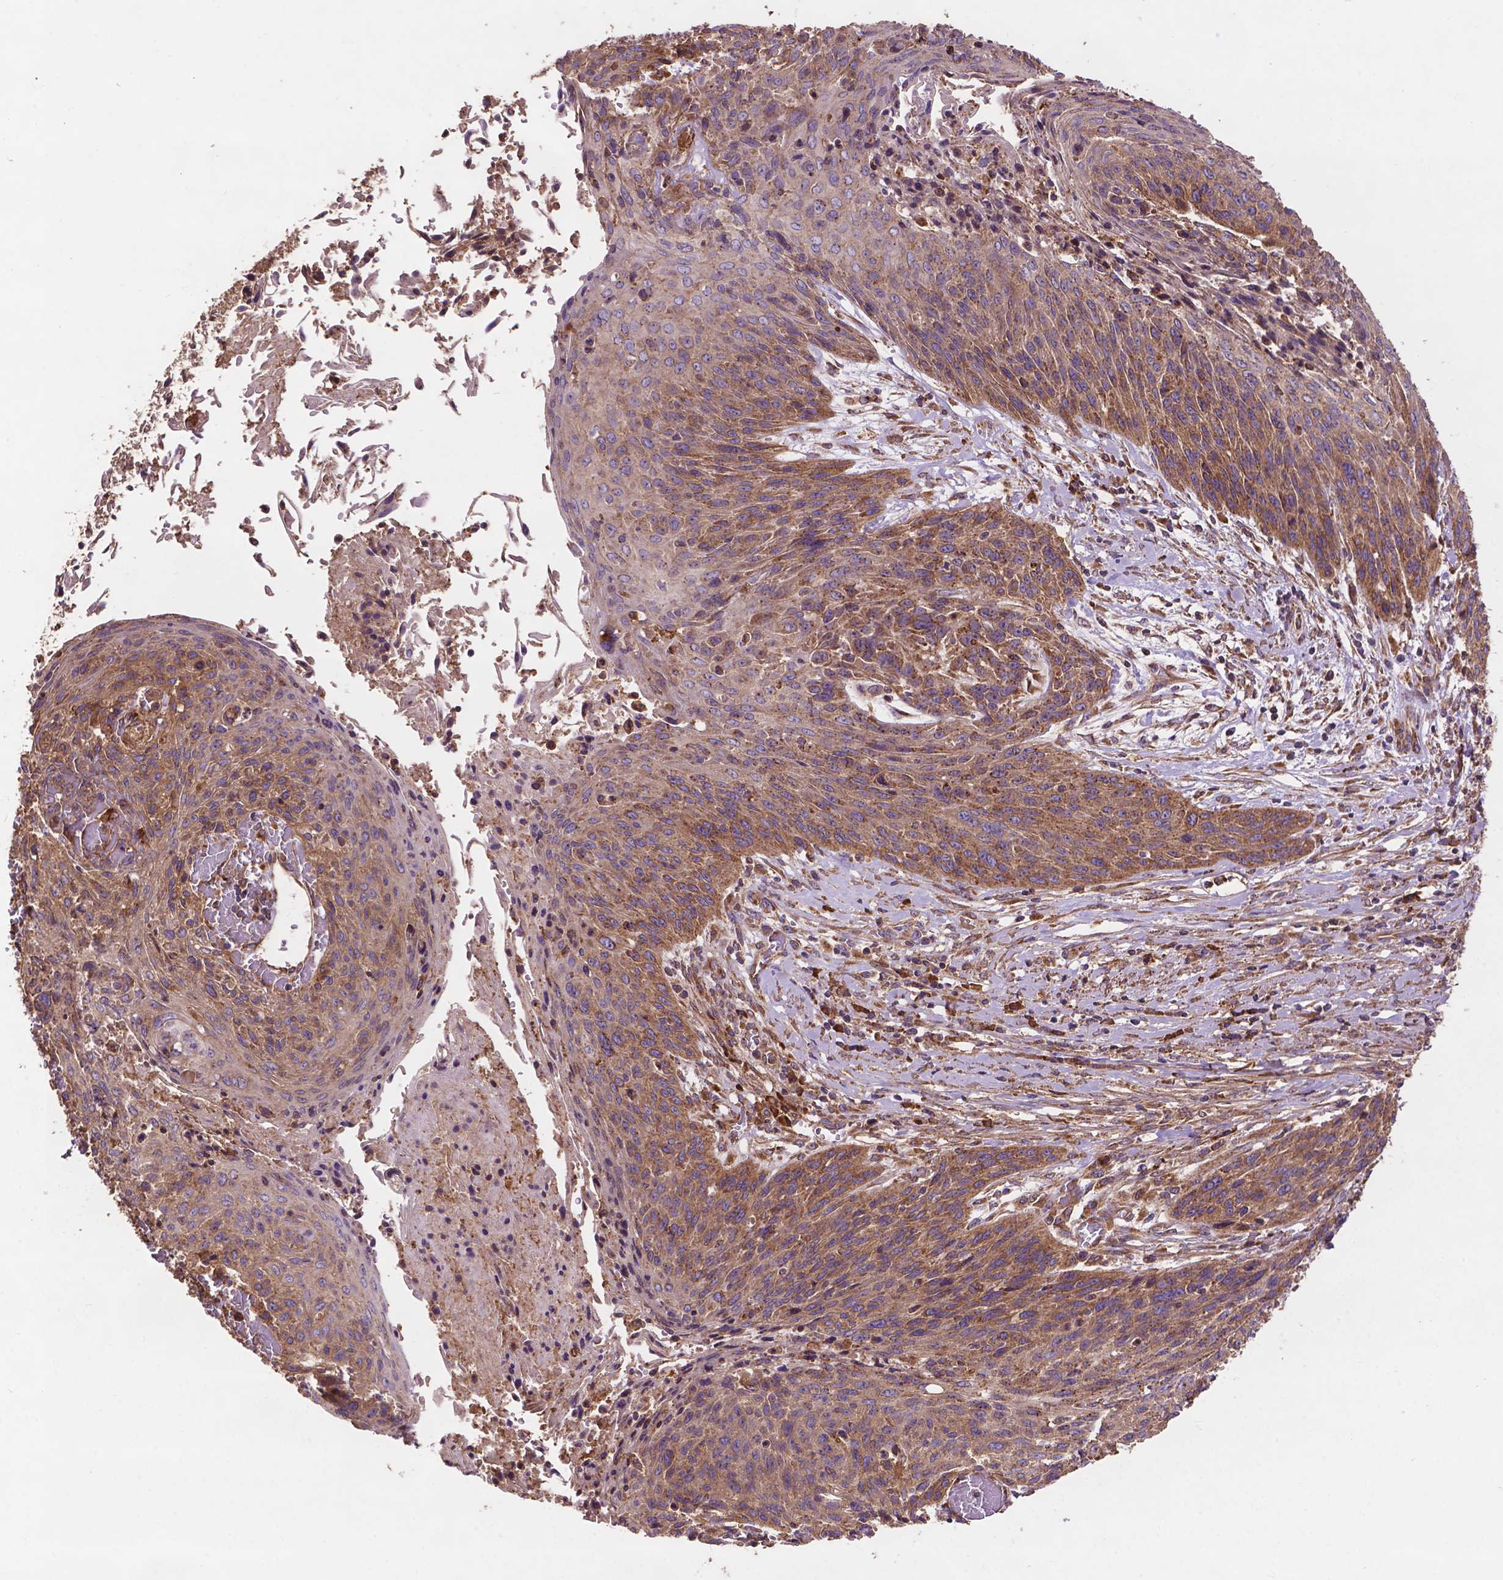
{"staining": {"intensity": "moderate", "quantity": "25%-75%", "location": "cytoplasmic/membranous"}, "tissue": "cervical cancer", "cell_type": "Tumor cells", "image_type": "cancer", "snomed": [{"axis": "morphology", "description": "Squamous cell carcinoma, NOS"}, {"axis": "topography", "description": "Cervix"}], "caption": "Protein expression analysis of human cervical cancer (squamous cell carcinoma) reveals moderate cytoplasmic/membranous staining in about 25%-75% of tumor cells.", "gene": "CCDC71L", "patient": {"sex": "female", "age": 45}}